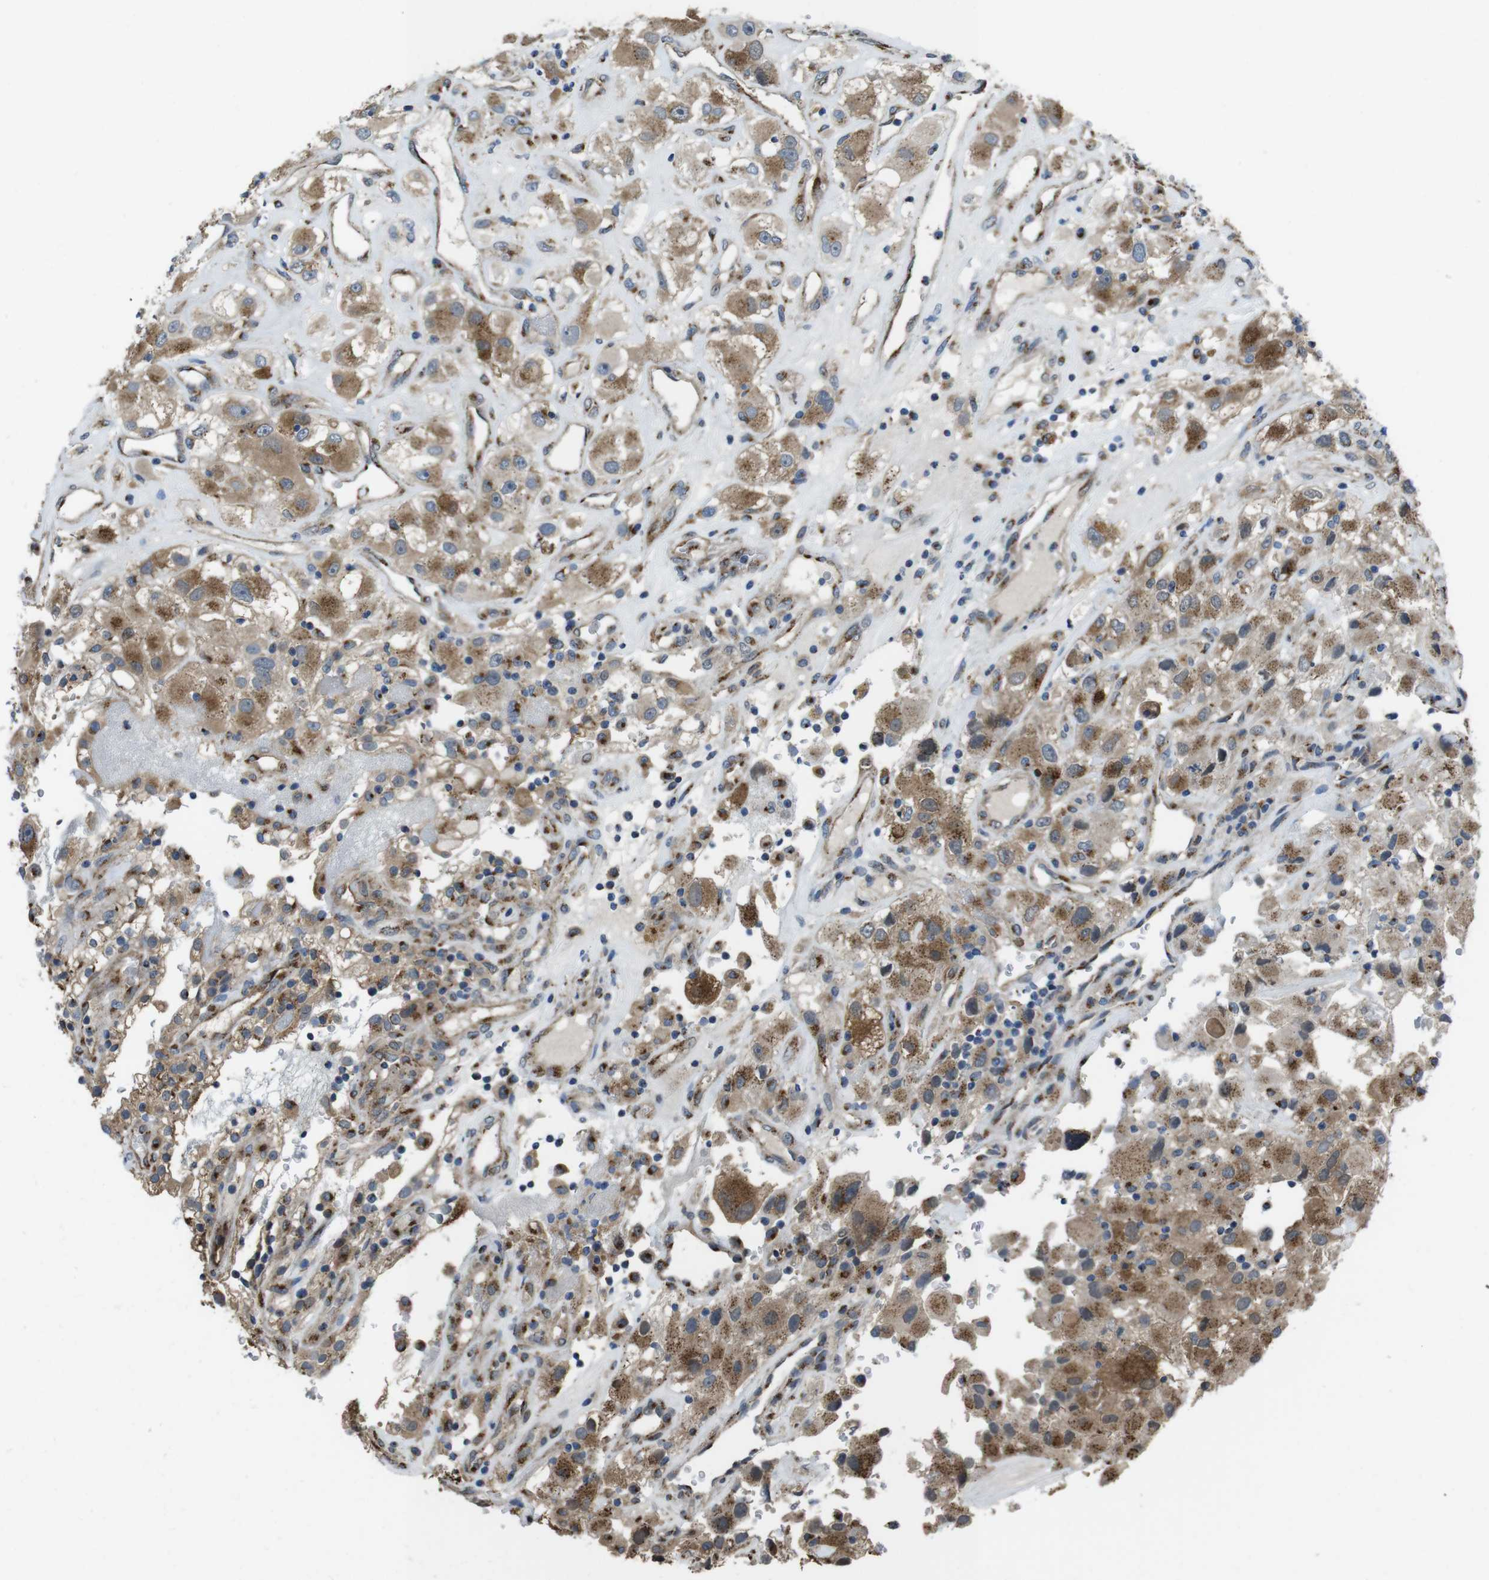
{"staining": {"intensity": "moderate", "quantity": ">75%", "location": "cytoplasmic/membranous"}, "tissue": "renal cancer", "cell_type": "Tumor cells", "image_type": "cancer", "snomed": [{"axis": "morphology", "description": "Adenocarcinoma, NOS"}, {"axis": "topography", "description": "Kidney"}], "caption": "Tumor cells display moderate cytoplasmic/membranous positivity in approximately >75% of cells in adenocarcinoma (renal).", "gene": "RAB6A", "patient": {"sex": "female", "age": 52}}